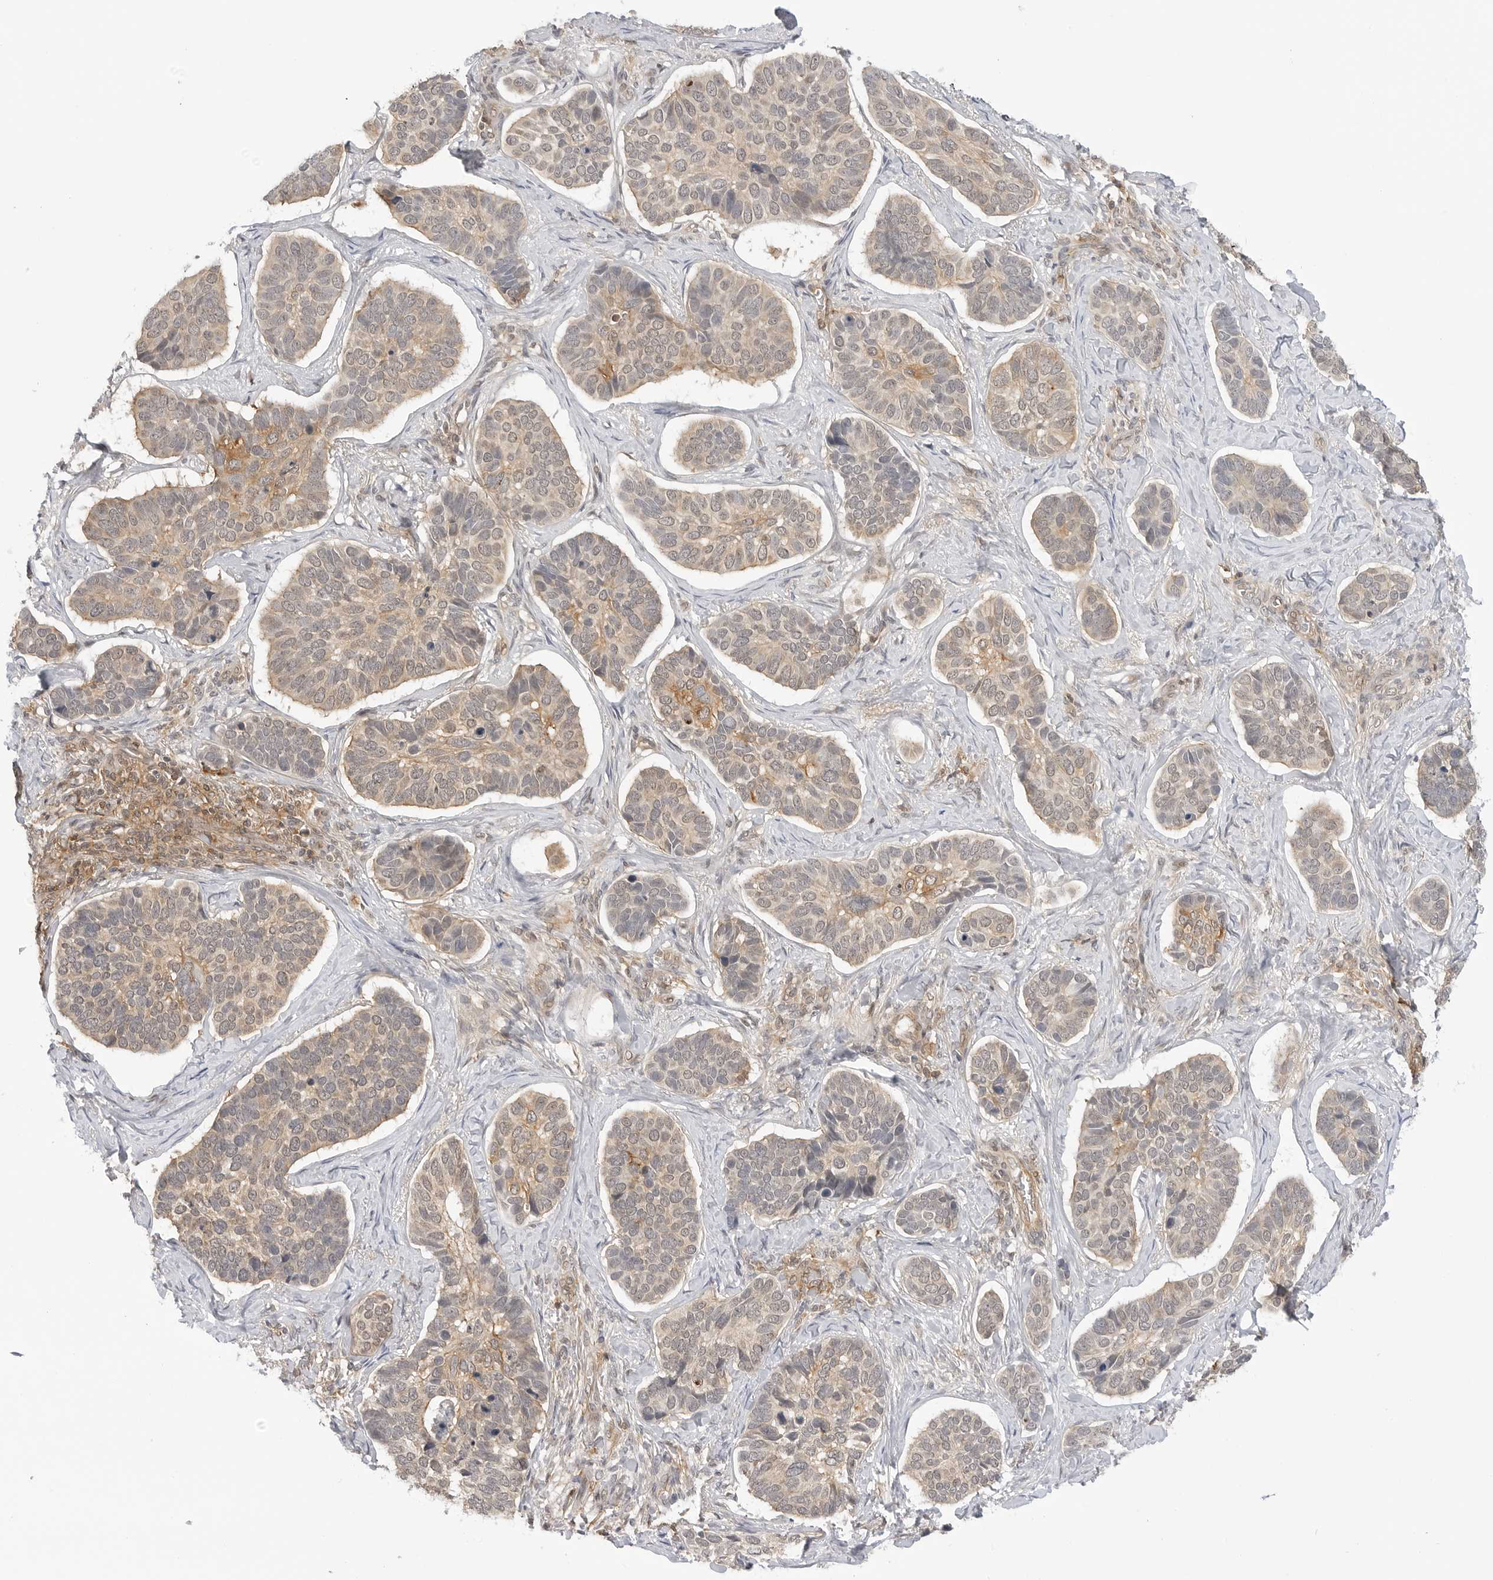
{"staining": {"intensity": "weak", "quantity": "25%-75%", "location": "cytoplasmic/membranous"}, "tissue": "skin cancer", "cell_type": "Tumor cells", "image_type": "cancer", "snomed": [{"axis": "morphology", "description": "Basal cell carcinoma"}, {"axis": "topography", "description": "Skin"}], "caption": "Weak cytoplasmic/membranous protein positivity is identified in approximately 25%-75% of tumor cells in skin cancer.", "gene": "MAP2K5", "patient": {"sex": "male", "age": 62}}